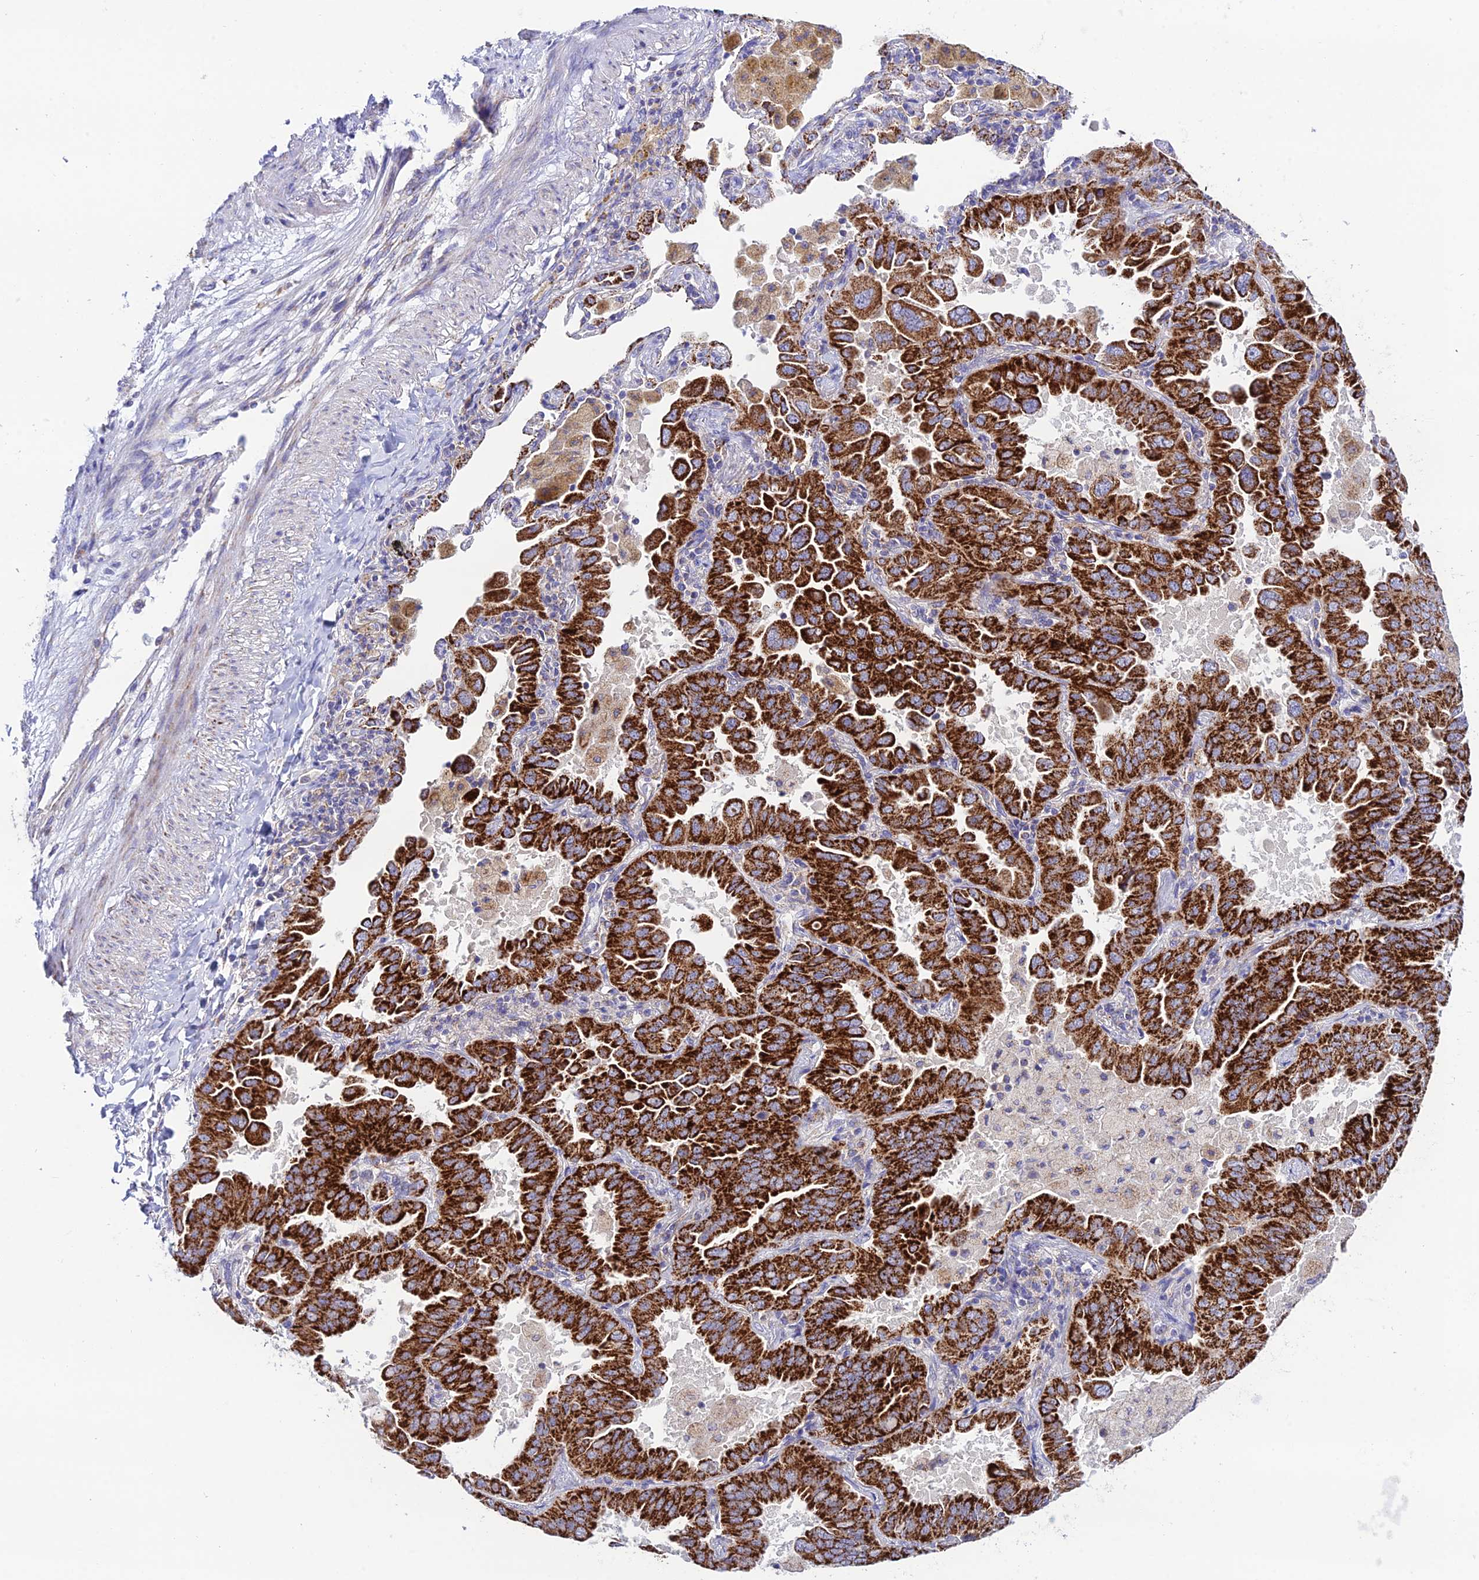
{"staining": {"intensity": "strong", "quantity": ">75%", "location": "cytoplasmic/membranous"}, "tissue": "lung cancer", "cell_type": "Tumor cells", "image_type": "cancer", "snomed": [{"axis": "morphology", "description": "Adenocarcinoma, NOS"}, {"axis": "topography", "description": "Lung"}], "caption": "This is a micrograph of immunohistochemistry (IHC) staining of lung cancer (adenocarcinoma), which shows strong positivity in the cytoplasmic/membranous of tumor cells.", "gene": "HSDL2", "patient": {"sex": "male", "age": 64}}